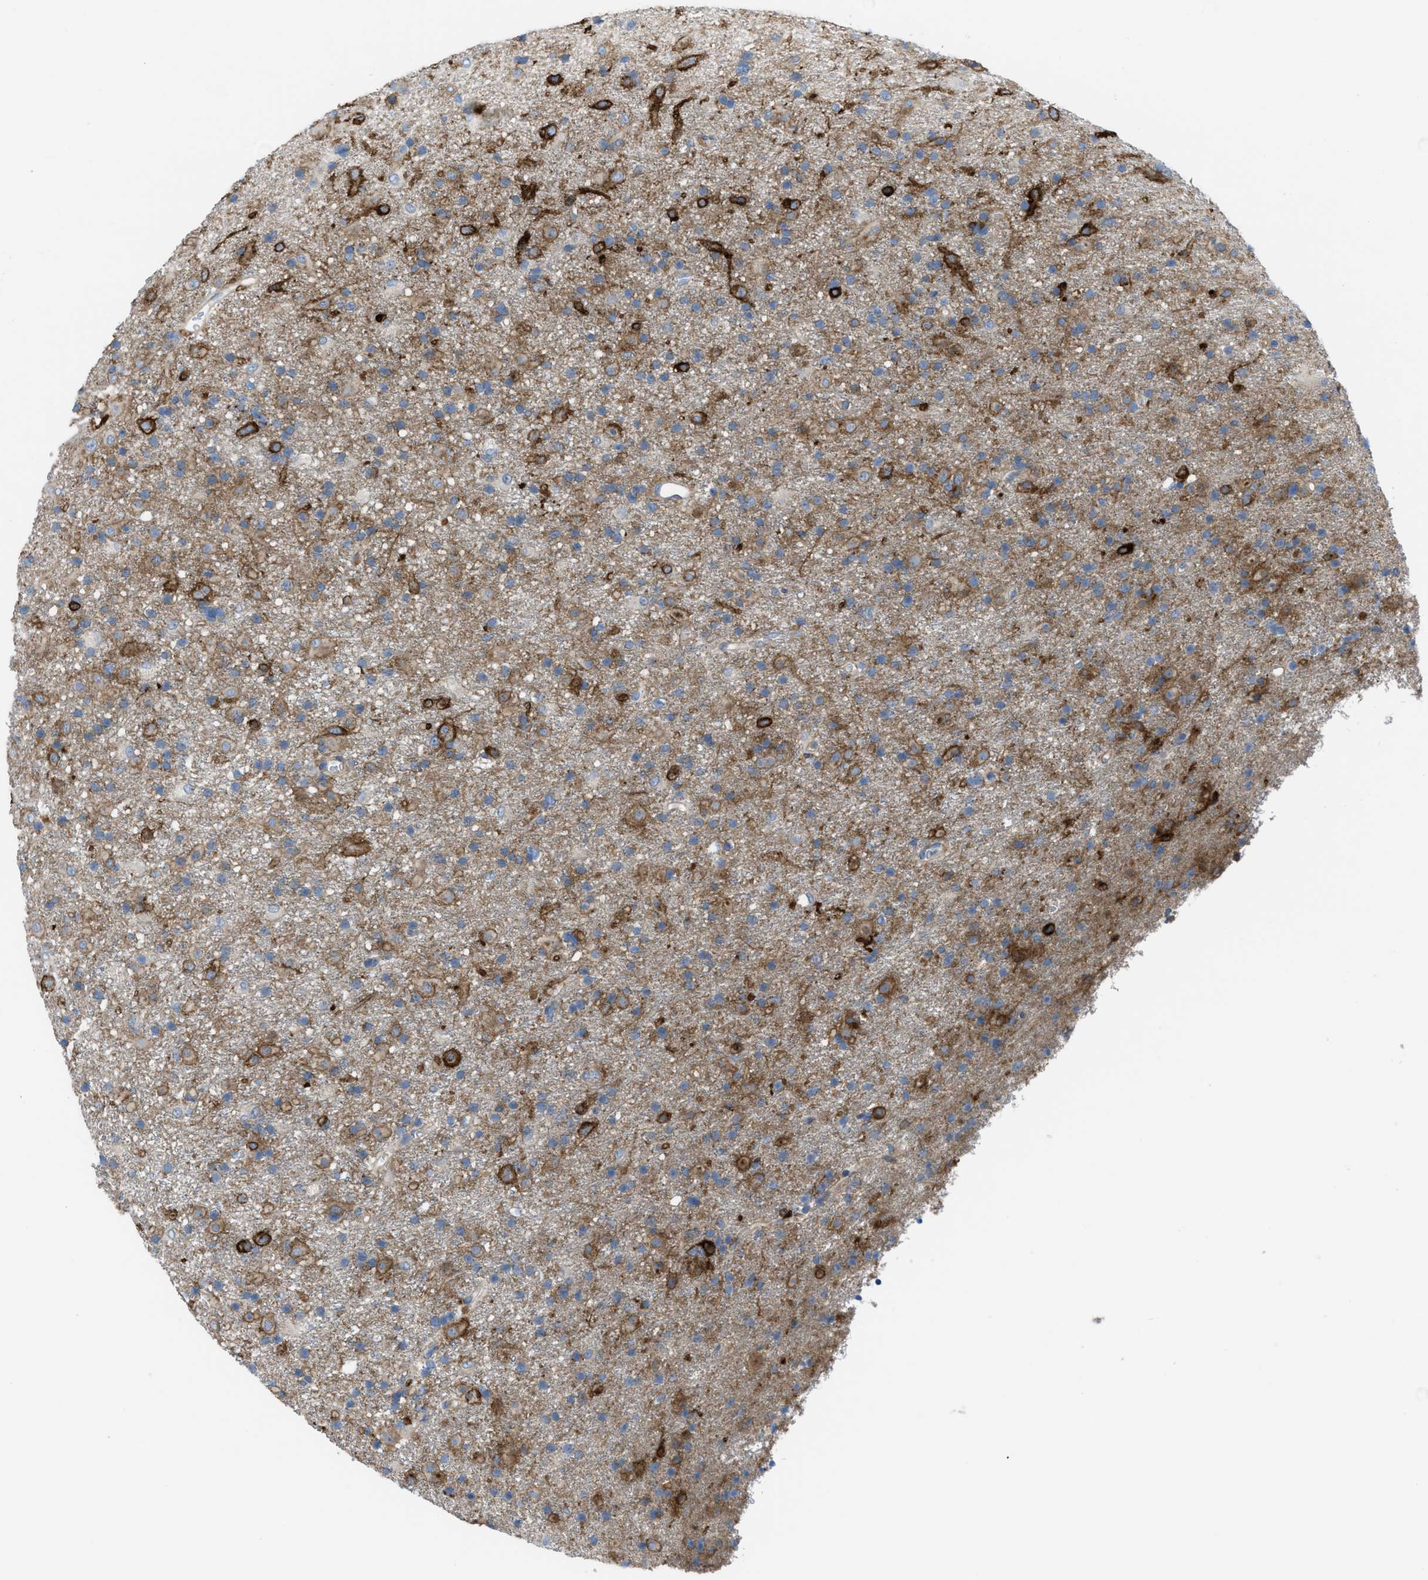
{"staining": {"intensity": "moderate", "quantity": ">75%", "location": "cytoplasmic/membranous"}, "tissue": "glioma", "cell_type": "Tumor cells", "image_type": "cancer", "snomed": [{"axis": "morphology", "description": "Glioma, malignant, Low grade"}, {"axis": "topography", "description": "Brain"}], "caption": "Glioma tissue displays moderate cytoplasmic/membranous expression in approximately >75% of tumor cells, visualized by immunohistochemistry.", "gene": "EGFR", "patient": {"sex": "male", "age": 65}}